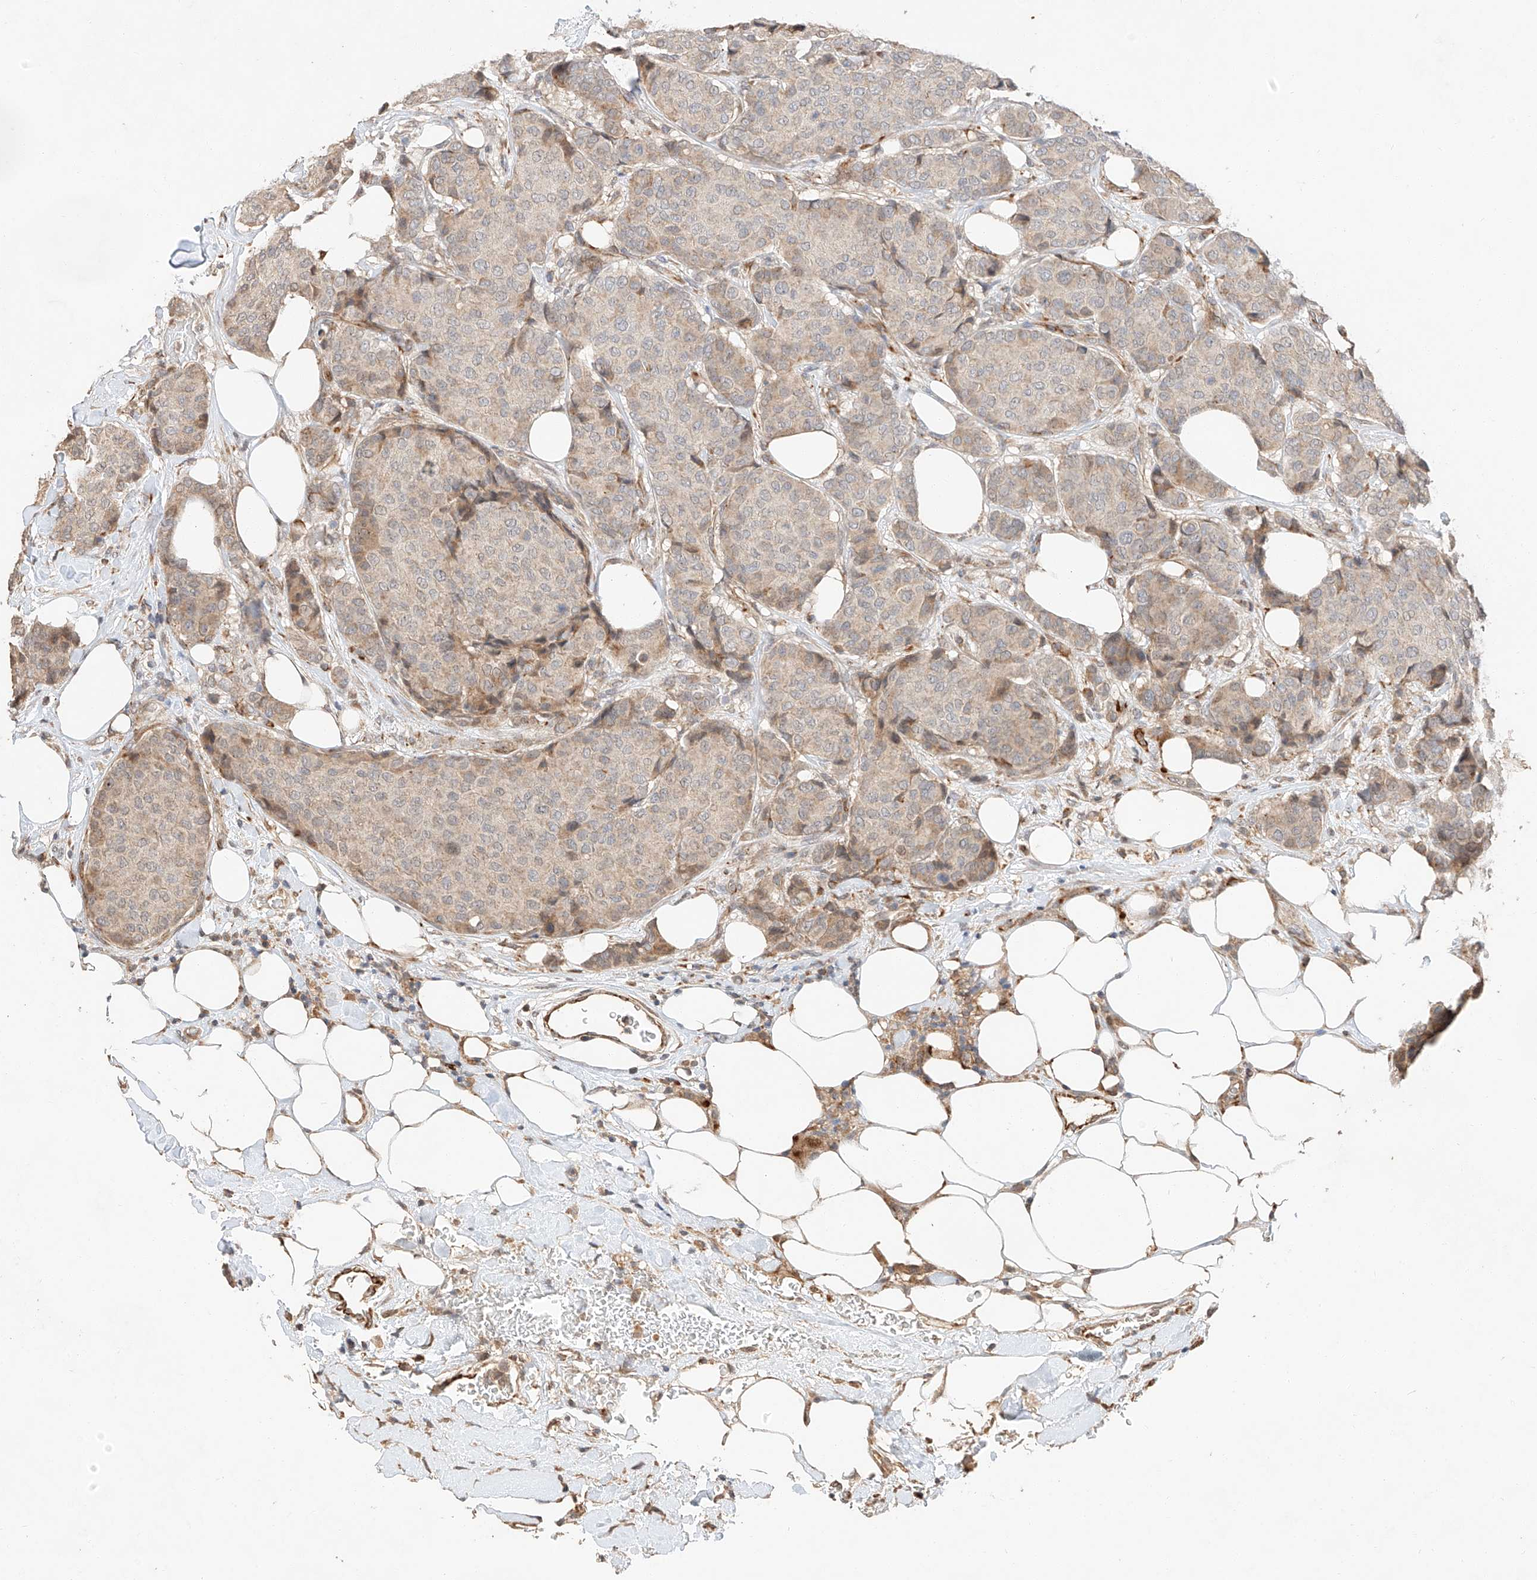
{"staining": {"intensity": "weak", "quantity": "25%-75%", "location": "cytoplasmic/membranous"}, "tissue": "breast cancer", "cell_type": "Tumor cells", "image_type": "cancer", "snomed": [{"axis": "morphology", "description": "Duct carcinoma"}, {"axis": "topography", "description": "Breast"}], "caption": "Human intraductal carcinoma (breast) stained for a protein (brown) exhibits weak cytoplasmic/membranous positive expression in about 25%-75% of tumor cells.", "gene": "SUSD6", "patient": {"sex": "female", "age": 75}}